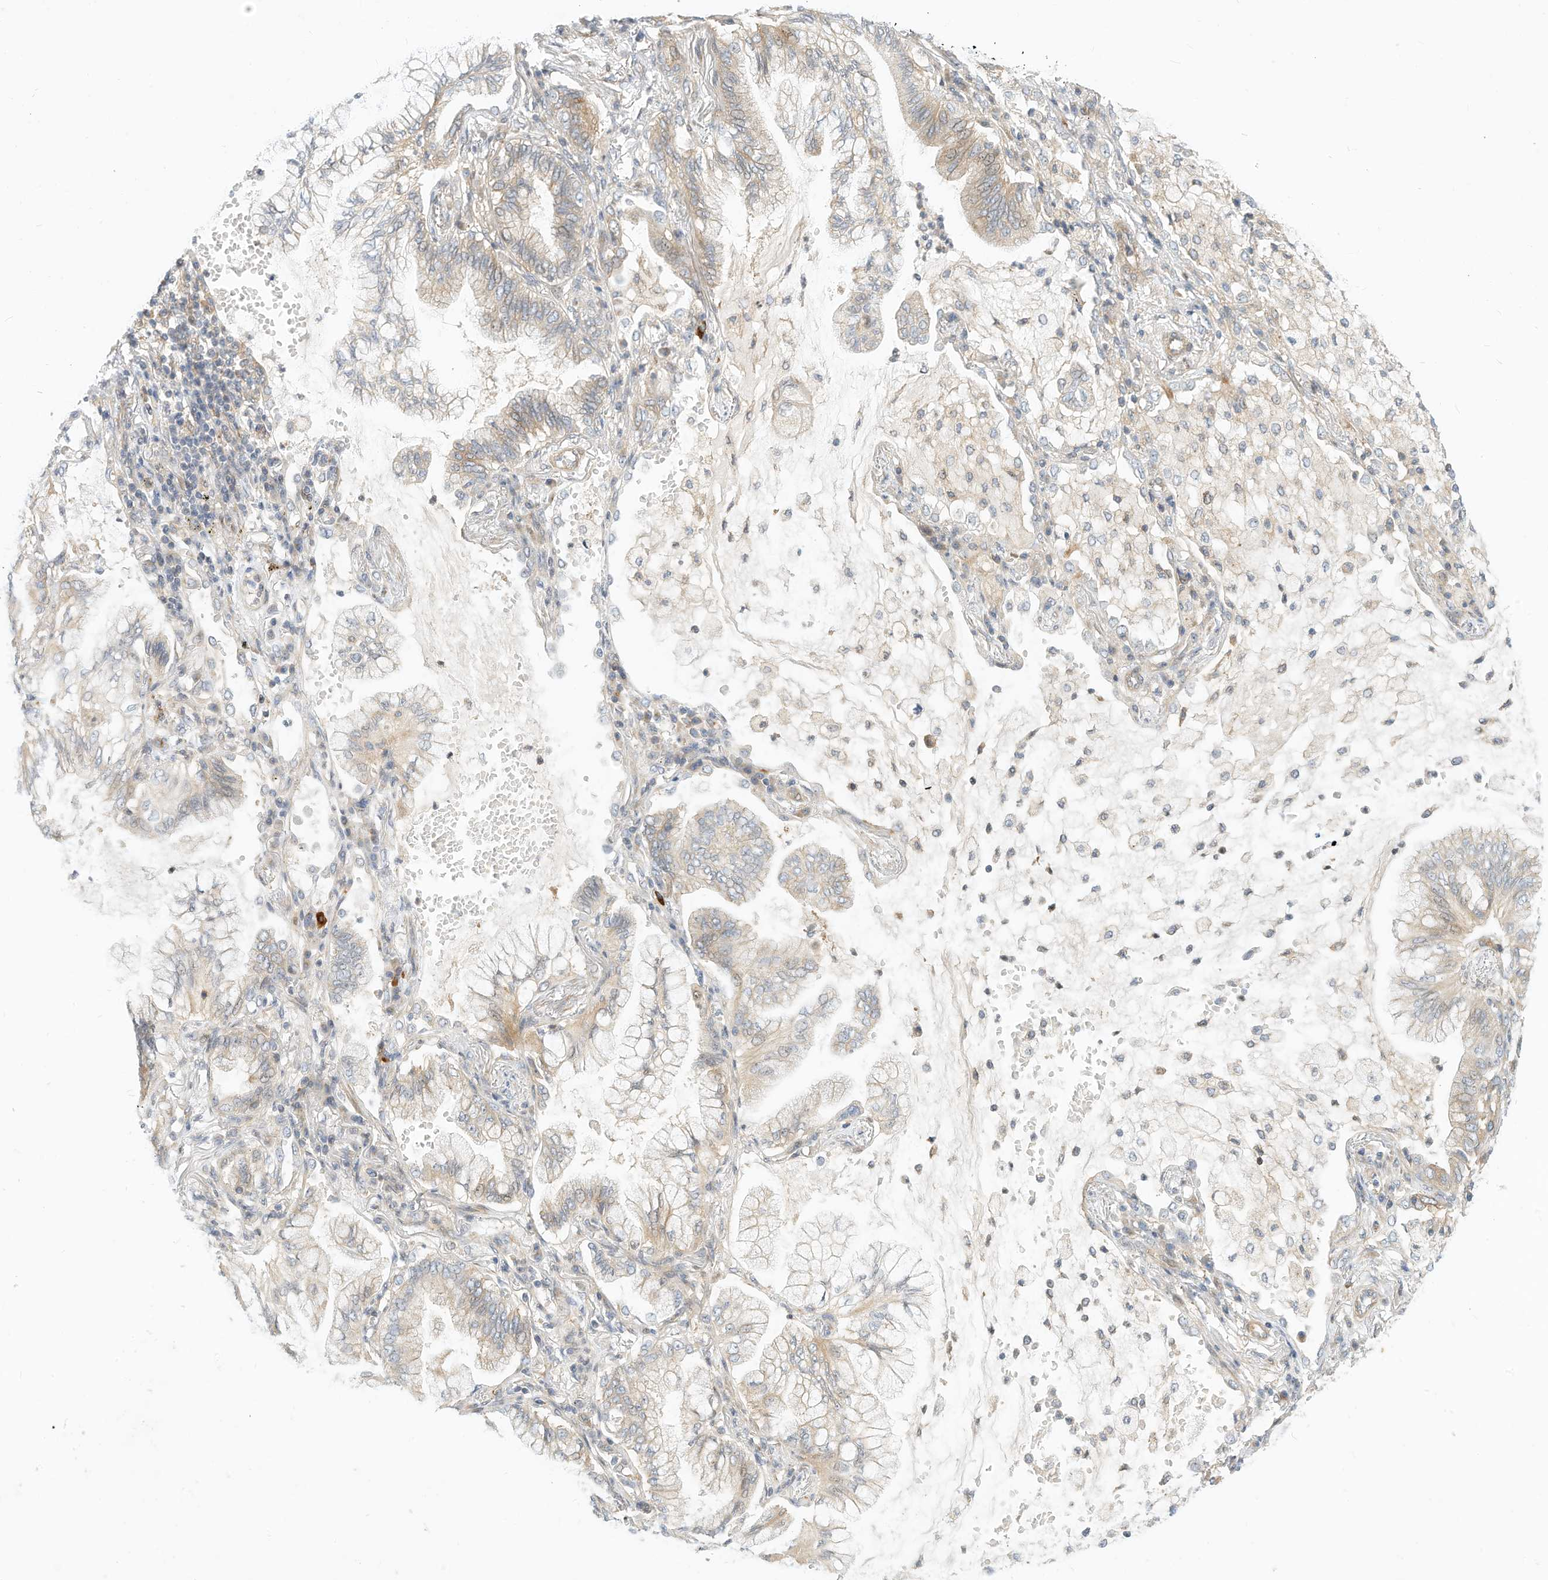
{"staining": {"intensity": "weak", "quantity": "25%-75%", "location": "cytoplasmic/membranous"}, "tissue": "lung cancer", "cell_type": "Tumor cells", "image_type": "cancer", "snomed": [{"axis": "morphology", "description": "Adenocarcinoma, NOS"}, {"axis": "topography", "description": "Lung"}], "caption": "The micrograph reveals immunohistochemical staining of lung cancer (adenocarcinoma). There is weak cytoplasmic/membranous expression is appreciated in approximately 25%-75% of tumor cells. Using DAB (3,3'-diaminobenzidine) (brown) and hematoxylin (blue) stains, captured at high magnification using brightfield microscopy.", "gene": "OFD1", "patient": {"sex": "female", "age": 70}}